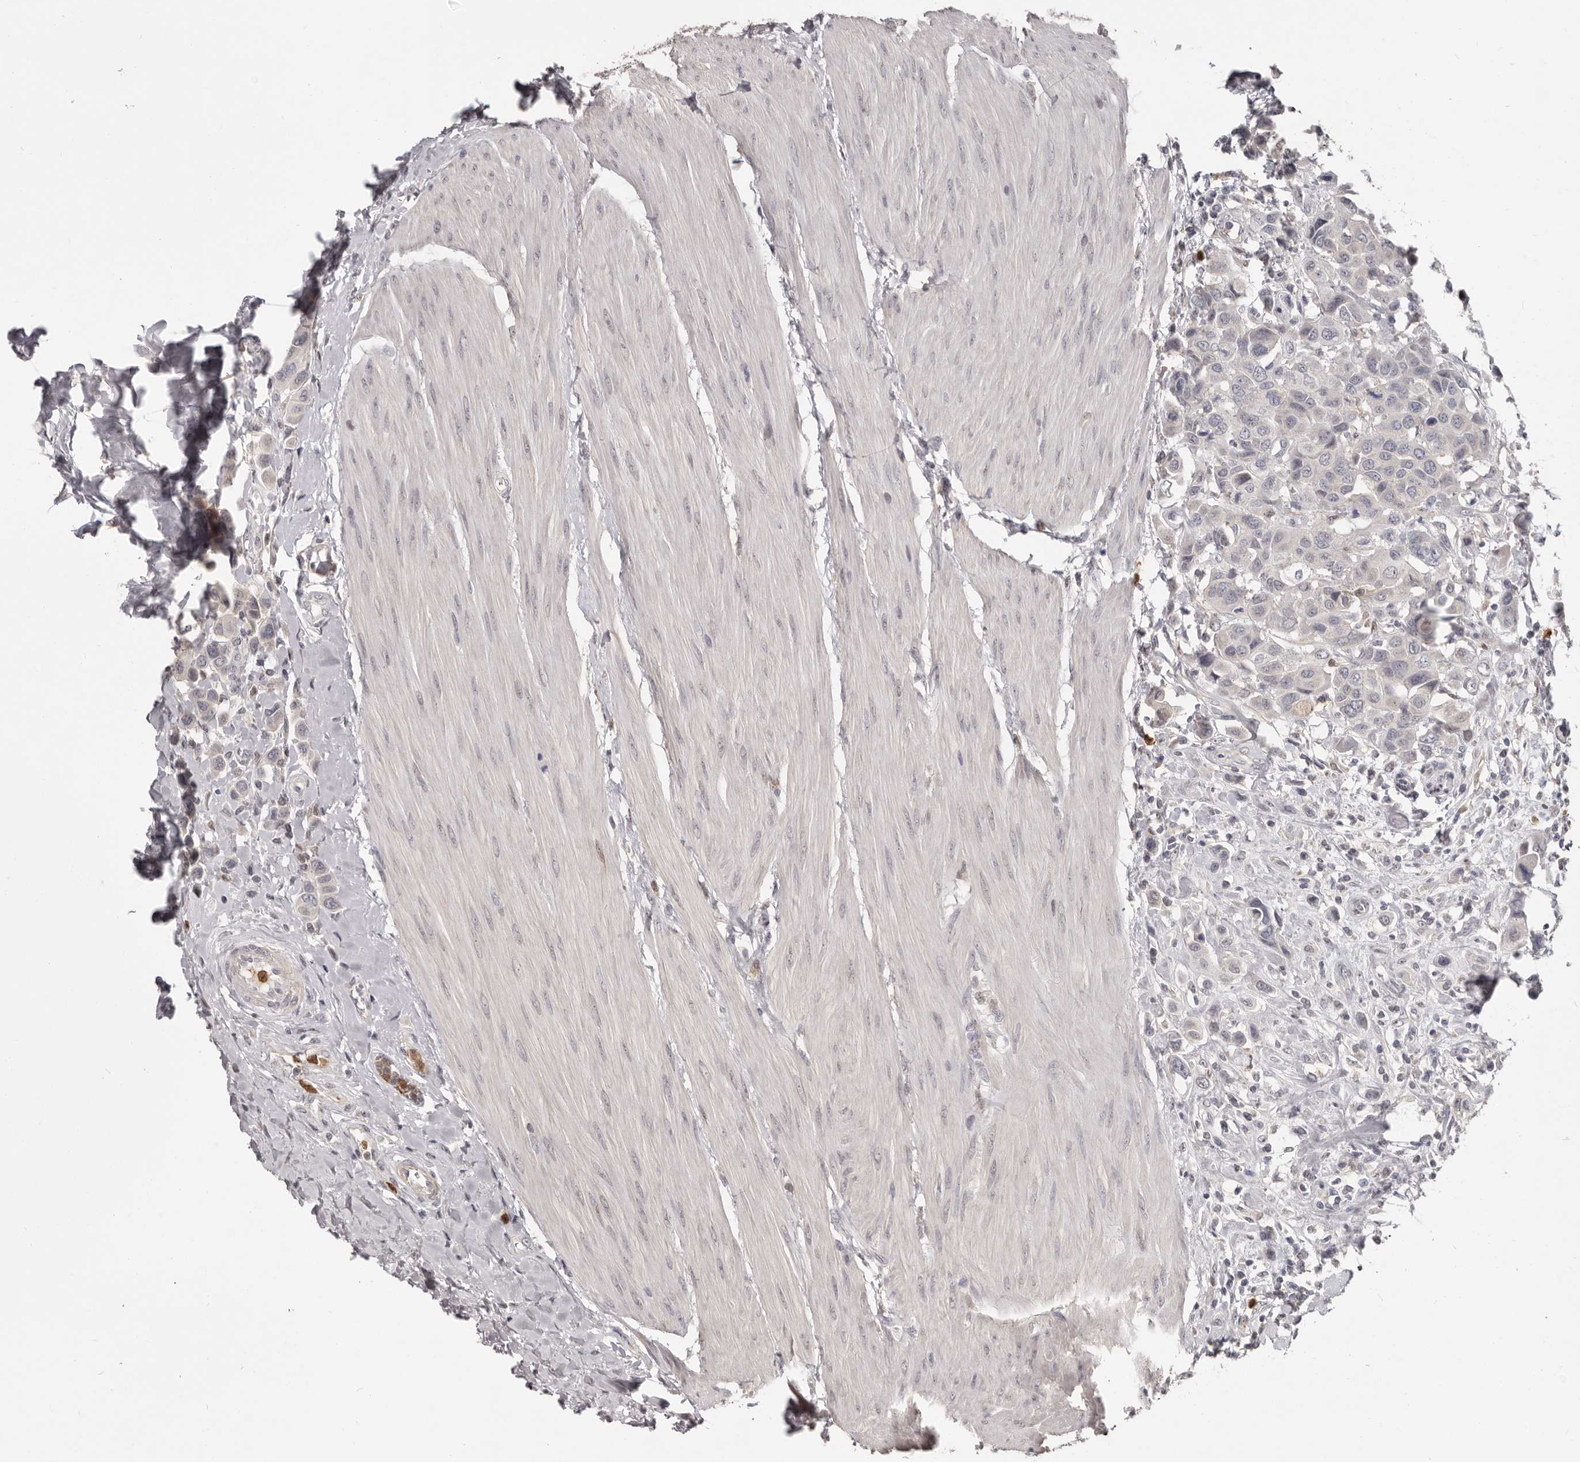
{"staining": {"intensity": "negative", "quantity": "none", "location": "none"}, "tissue": "urothelial cancer", "cell_type": "Tumor cells", "image_type": "cancer", "snomed": [{"axis": "morphology", "description": "Urothelial carcinoma, High grade"}, {"axis": "topography", "description": "Urinary bladder"}], "caption": "There is no significant expression in tumor cells of urothelial carcinoma (high-grade).", "gene": "GPR157", "patient": {"sex": "male", "age": 50}}